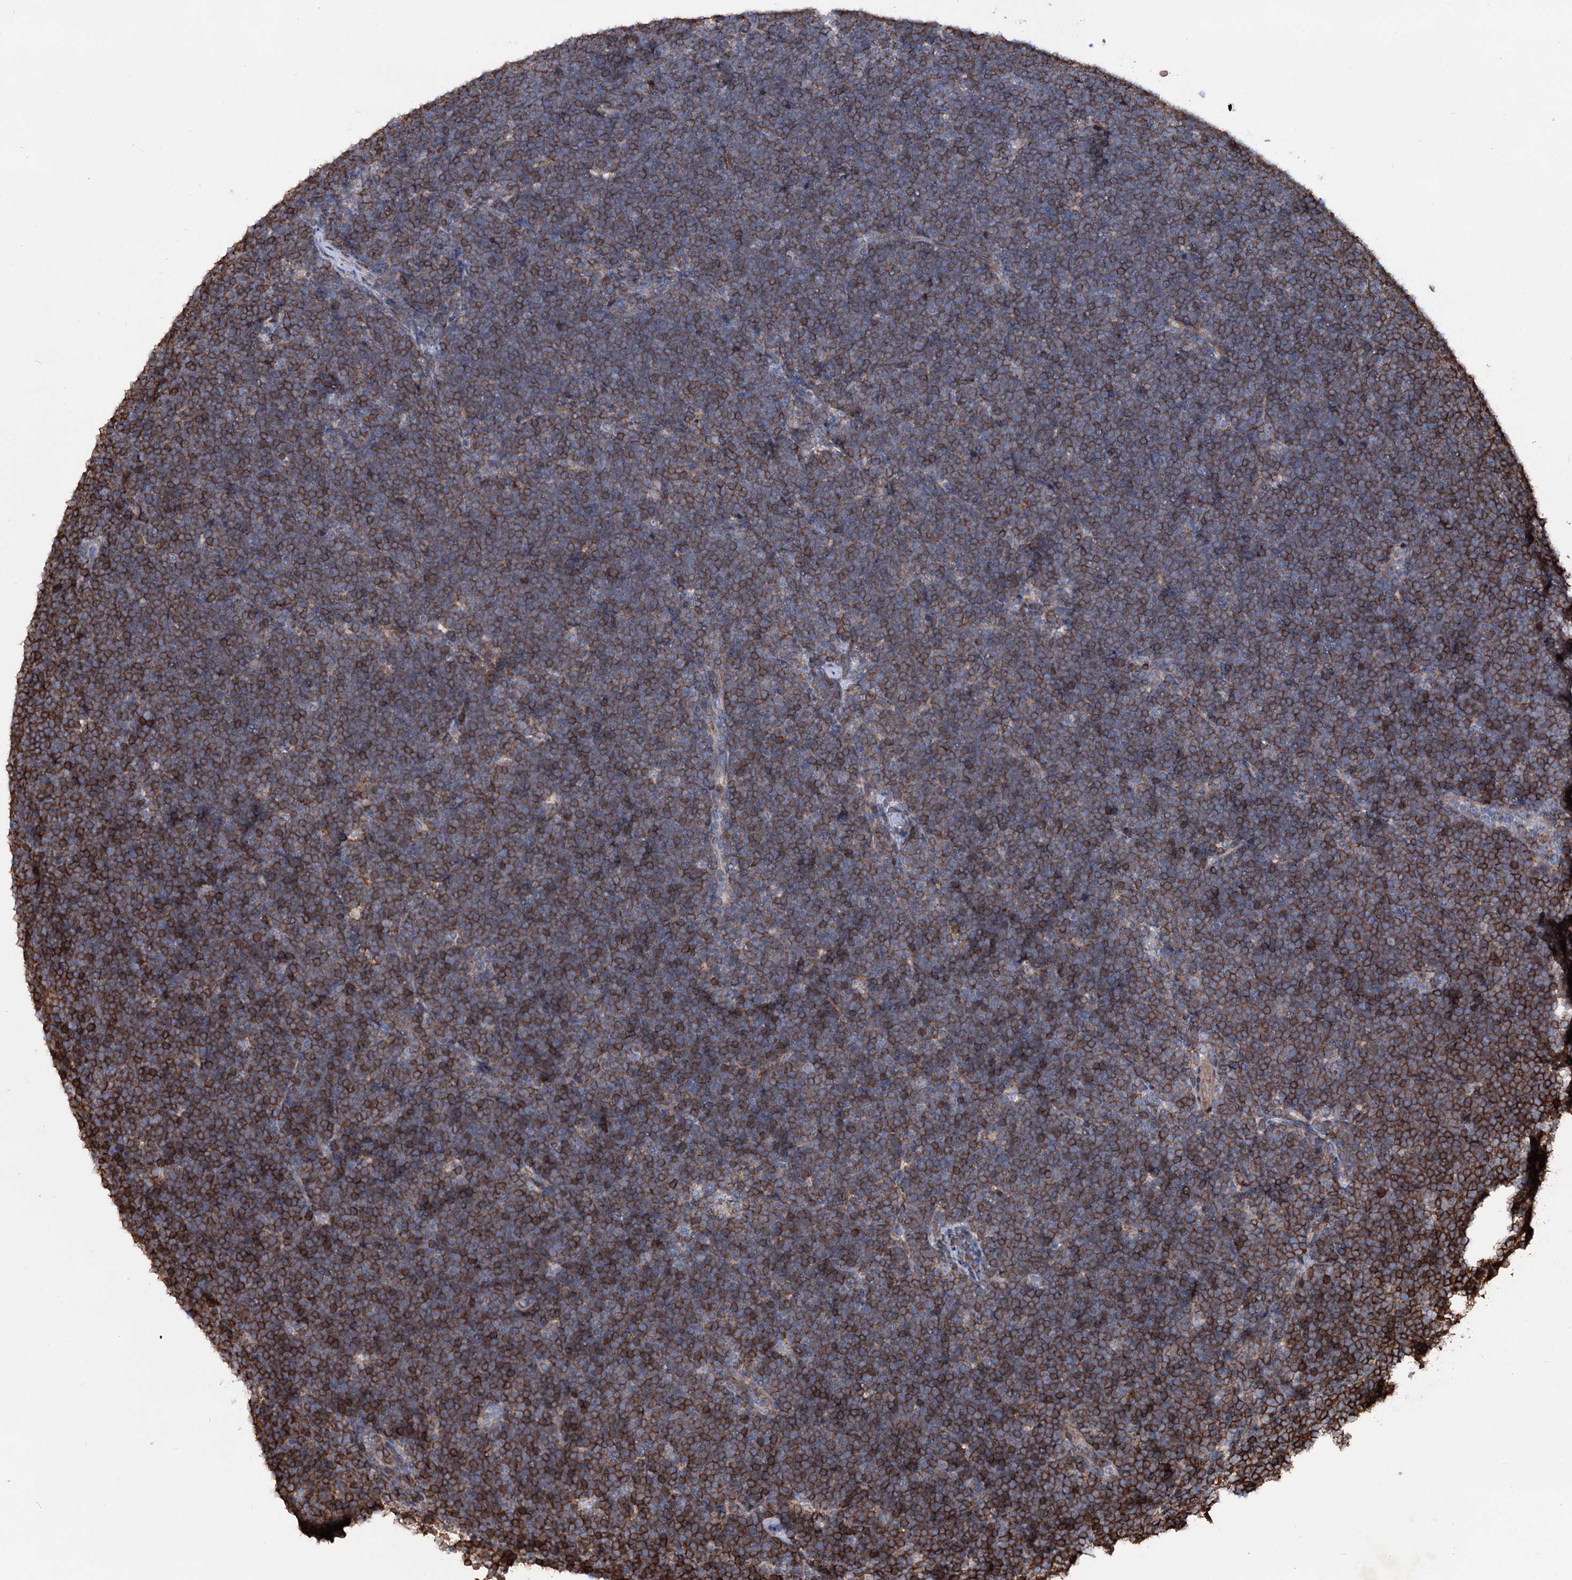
{"staining": {"intensity": "moderate", "quantity": ">75%", "location": "cytoplasmic/membranous"}, "tissue": "lymphoma", "cell_type": "Tumor cells", "image_type": "cancer", "snomed": [{"axis": "morphology", "description": "Malignant lymphoma, non-Hodgkin's type, High grade"}, {"axis": "topography", "description": "Lymph node"}], "caption": "A brown stain shows moderate cytoplasmic/membranous positivity of a protein in lymphoma tumor cells.", "gene": "PTDSS2", "patient": {"sex": "male", "age": 13}}